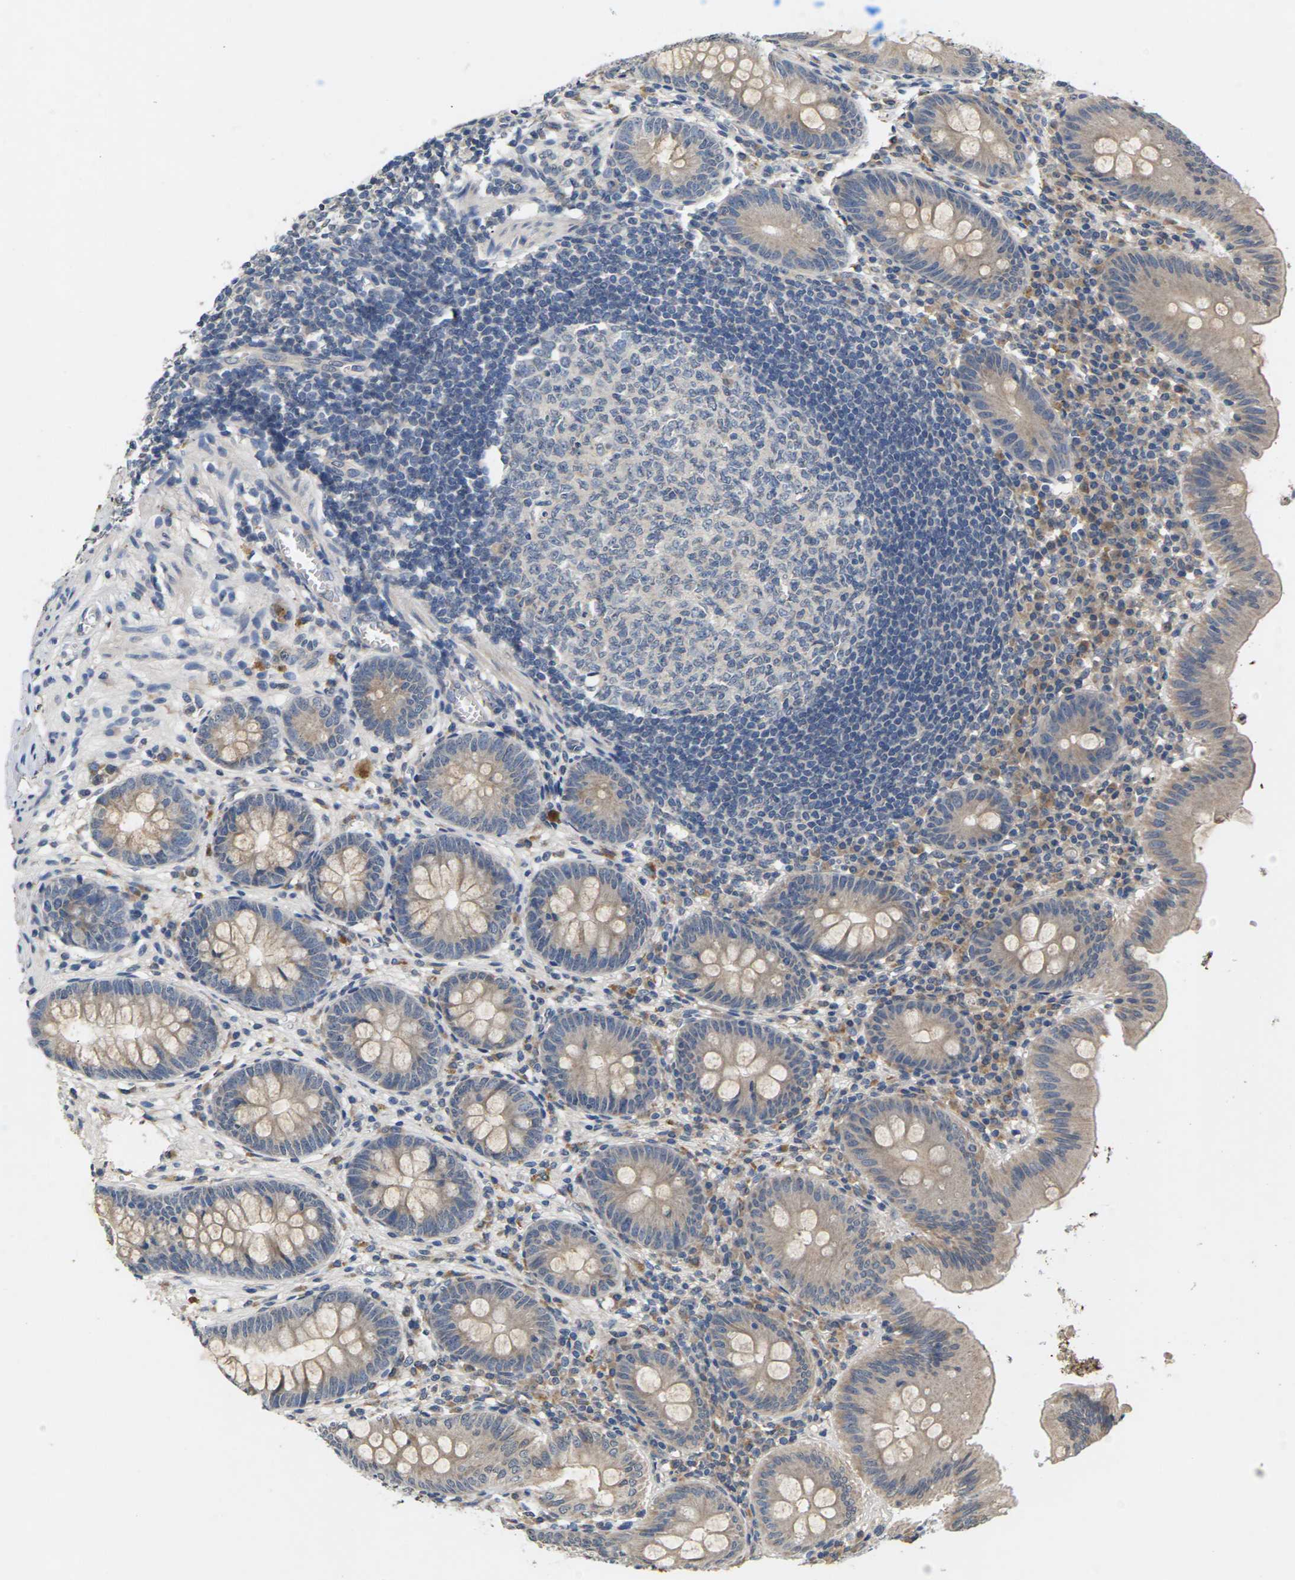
{"staining": {"intensity": "weak", "quantity": ">75%", "location": "cytoplasmic/membranous"}, "tissue": "appendix", "cell_type": "Glandular cells", "image_type": "normal", "snomed": [{"axis": "morphology", "description": "Normal tissue, NOS"}, {"axis": "topography", "description": "Appendix"}], "caption": "This is an image of immunohistochemistry staining of unremarkable appendix, which shows weak positivity in the cytoplasmic/membranous of glandular cells.", "gene": "SLC2A2", "patient": {"sex": "male", "age": 56}}